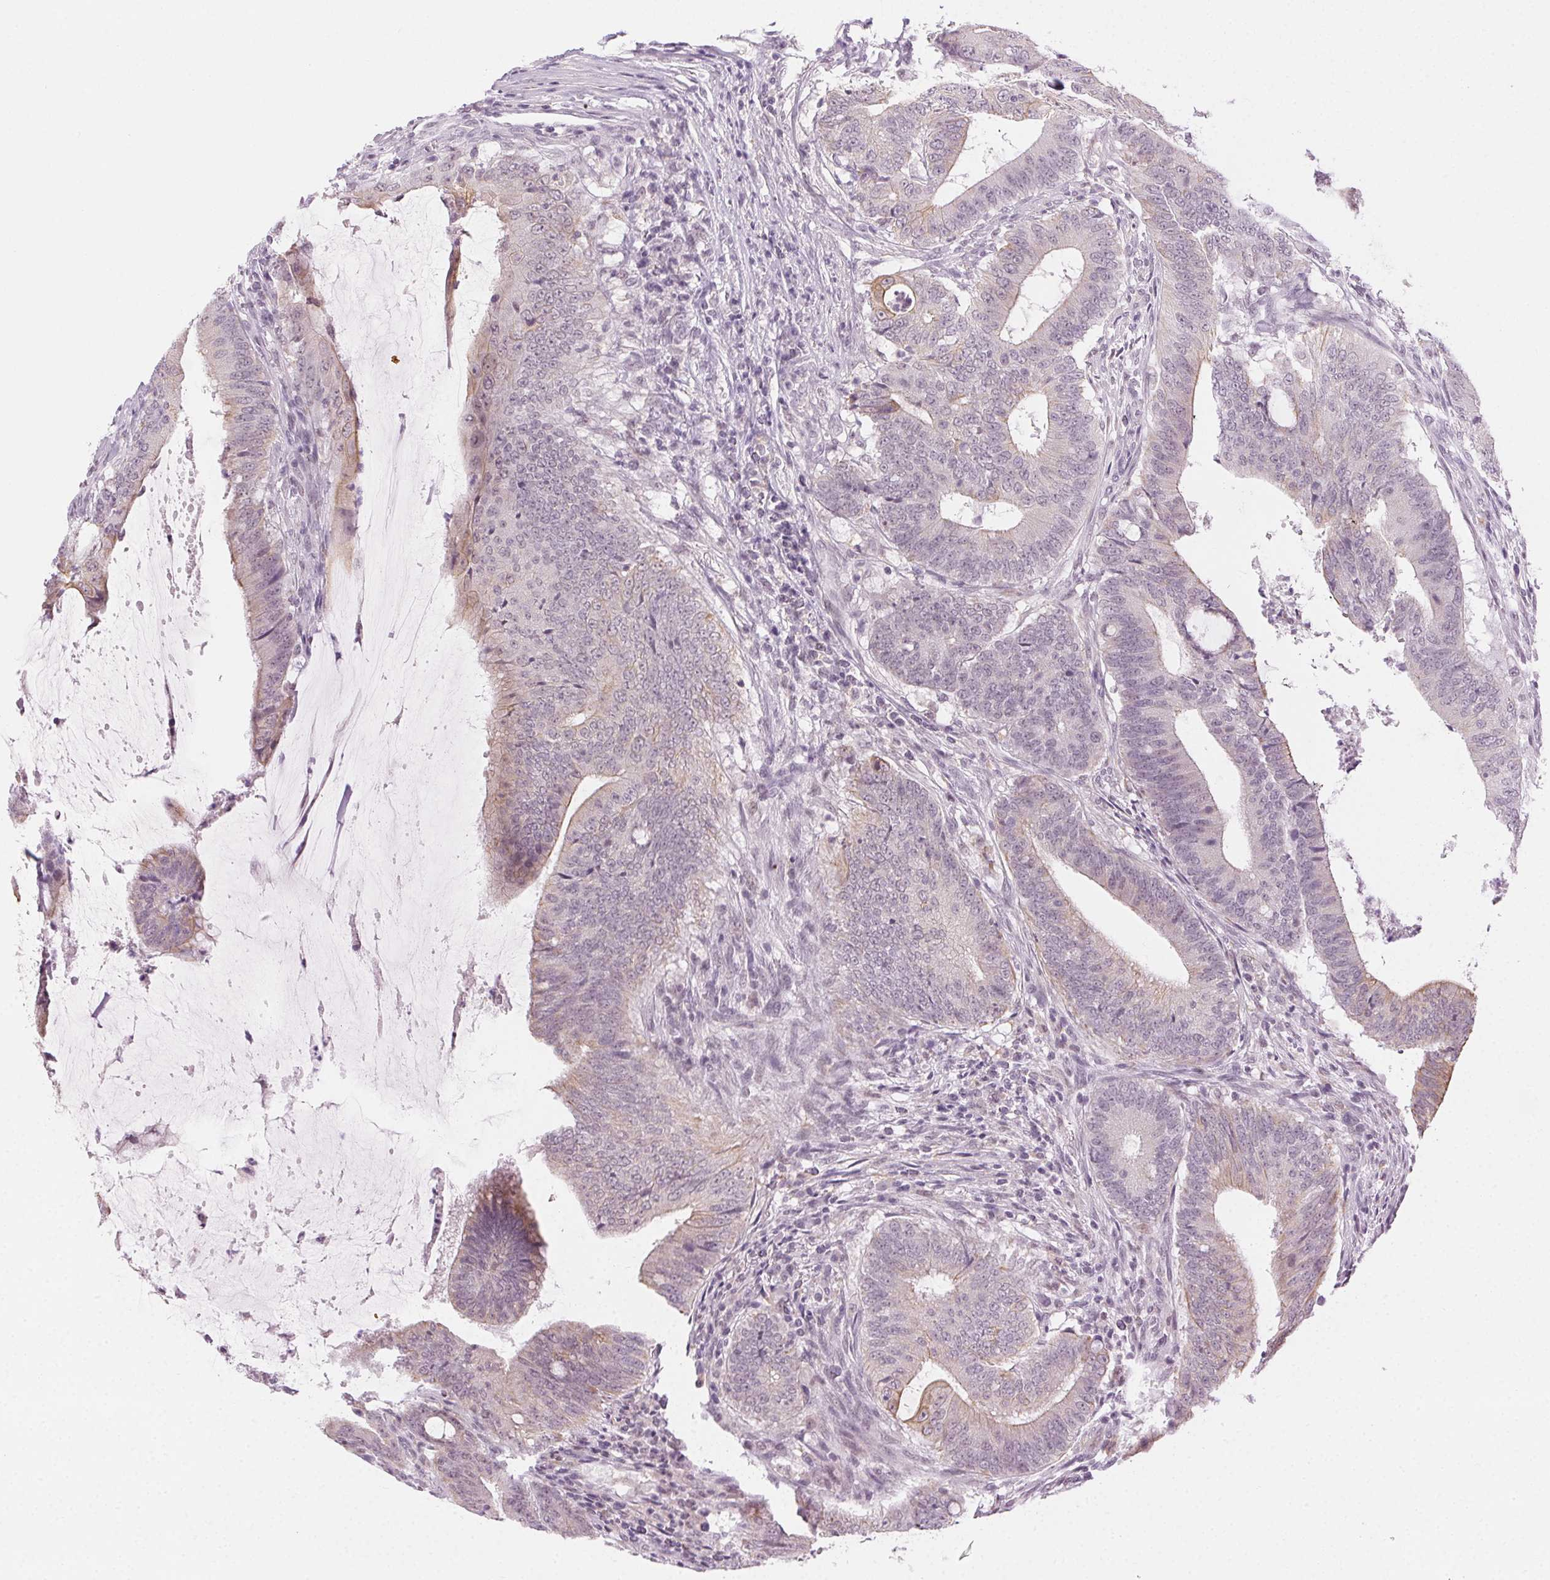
{"staining": {"intensity": "weak", "quantity": "<25%", "location": "cytoplasmic/membranous"}, "tissue": "colorectal cancer", "cell_type": "Tumor cells", "image_type": "cancer", "snomed": [{"axis": "morphology", "description": "Adenocarcinoma, NOS"}, {"axis": "topography", "description": "Colon"}], "caption": "Protein analysis of colorectal cancer displays no significant expression in tumor cells. (DAB (3,3'-diaminobenzidine) IHC visualized using brightfield microscopy, high magnification).", "gene": "AIF1L", "patient": {"sex": "female", "age": 43}}